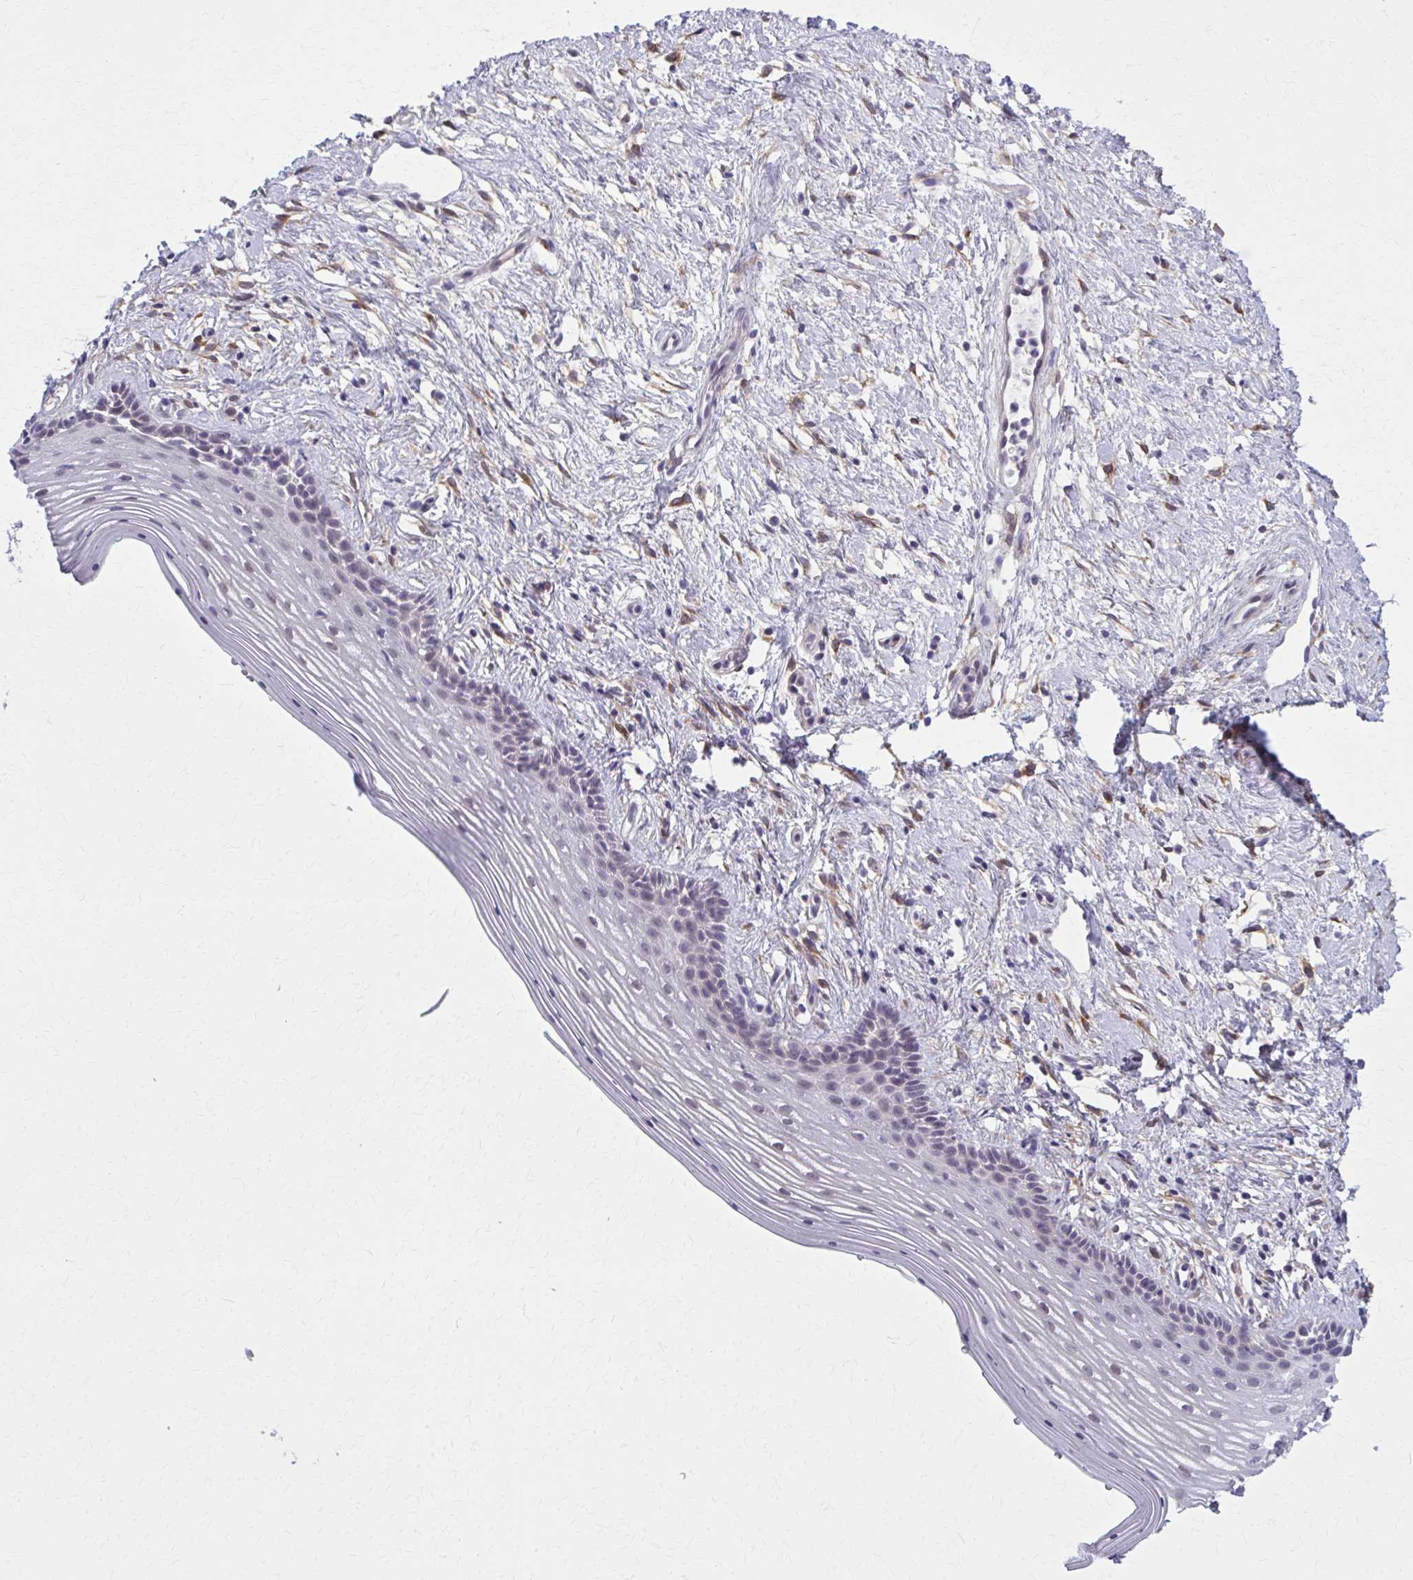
{"staining": {"intensity": "weak", "quantity": "25%-75%", "location": "cytoplasmic/membranous"}, "tissue": "vagina", "cell_type": "Squamous epithelial cells", "image_type": "normal", "snomed": [{"axis": "morphology", "description": "Normal tissue, NOS"}, {"axis": "topography", "description": "Vagina"}], "caption": "This photomicrograph displays IHC staining of benign vagina, with low weak cytoplasmic/membranous expression in approximately 25%-75% of squamous epithelial cells.", "gene": "NUMBL", "patient": {"sex": "female", "age": 42}}